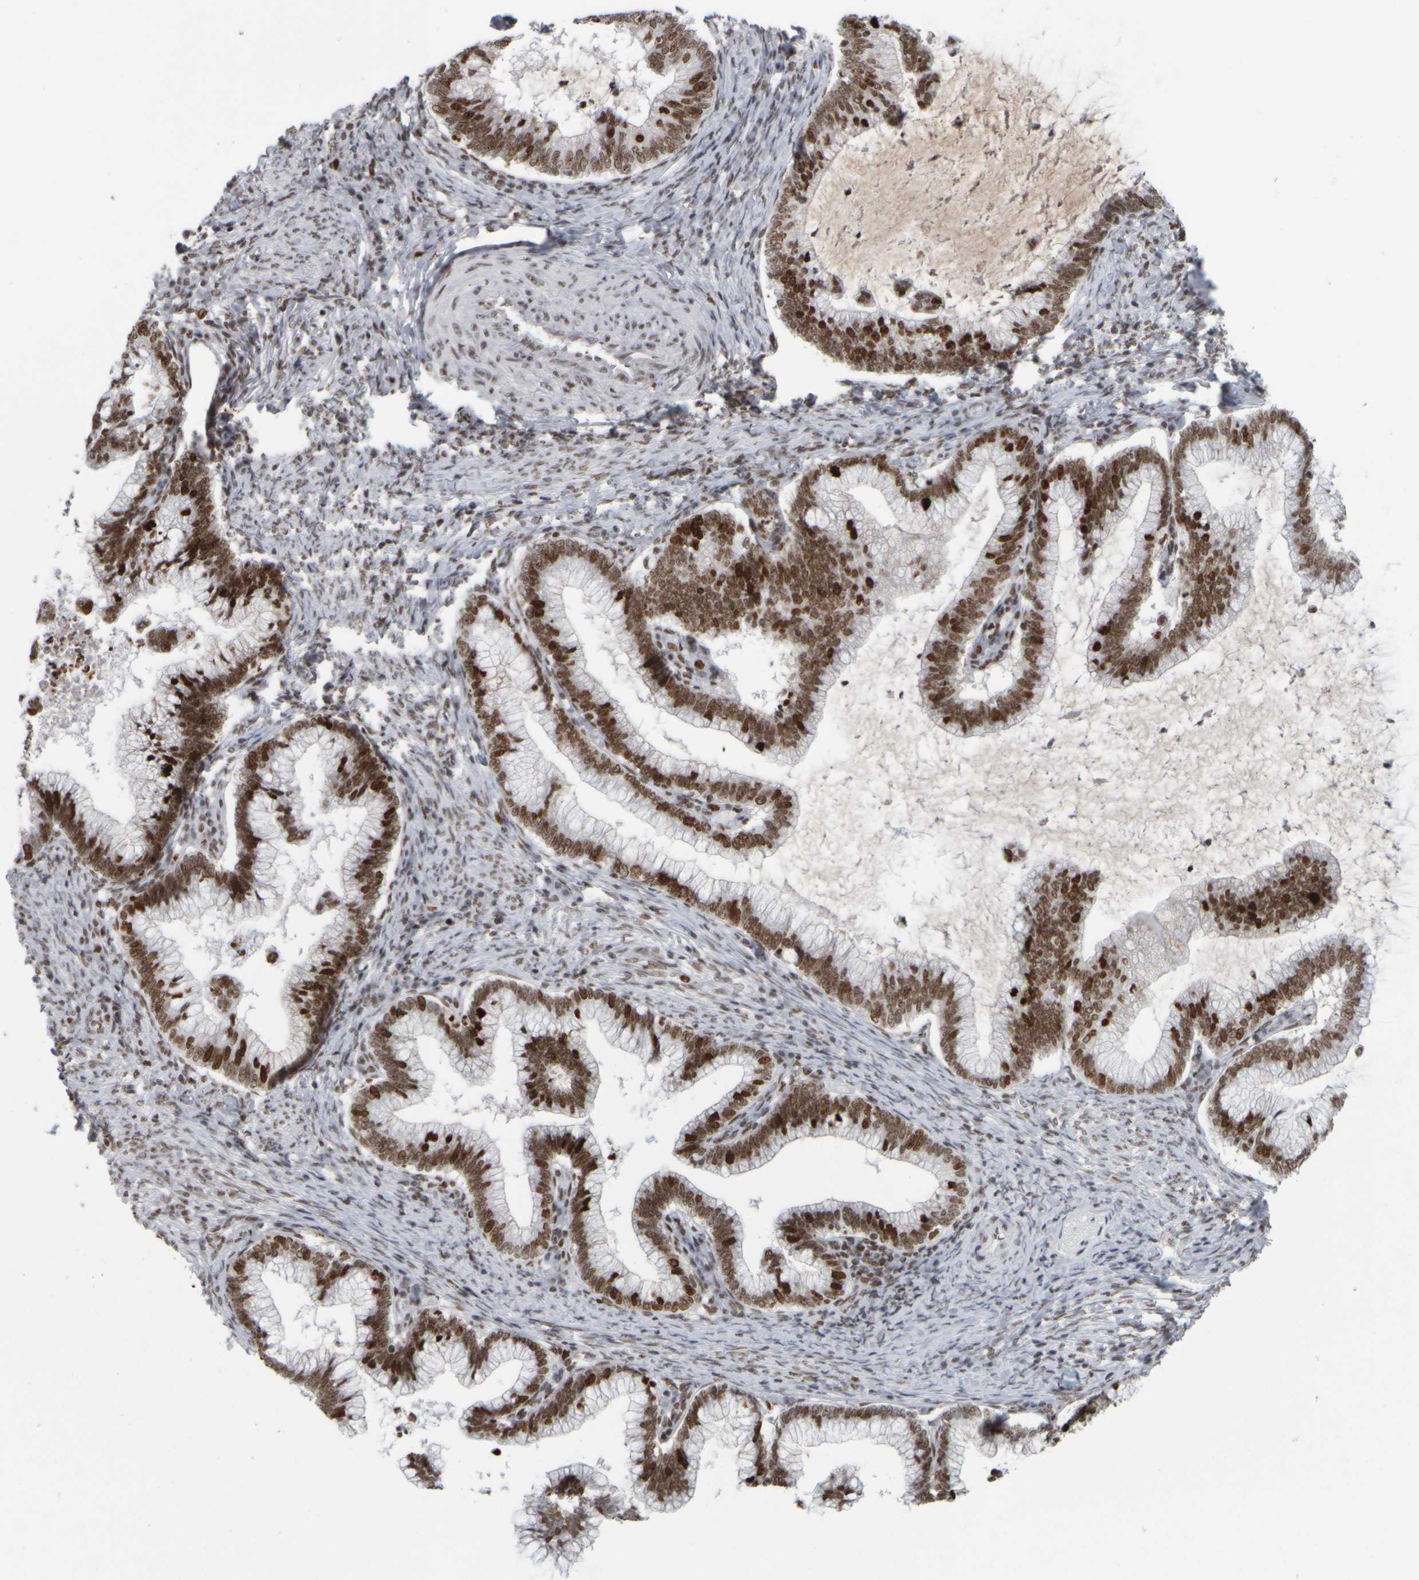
{"staining": {"intensity": "moderate", "quantity": ">75%", "location": "nuclear"}, "tissue": "cervical cancer", "cell_type": "Tumor cells", "image_type": "cancer", "snomed": [{"axis": "morphology", "description": "Adenocarcinoma, NOS"}, {"axis": "topography", "description": "Cervix"}], "caption": "Immunohistochemical staining of human cervical cancer (adenocarcinoma) demonstrates moderate nuclear protein staining in approximately >75% of tumor cells.", "gene": "TOP2B", "patient": {"sex": "female", "age": 36}}